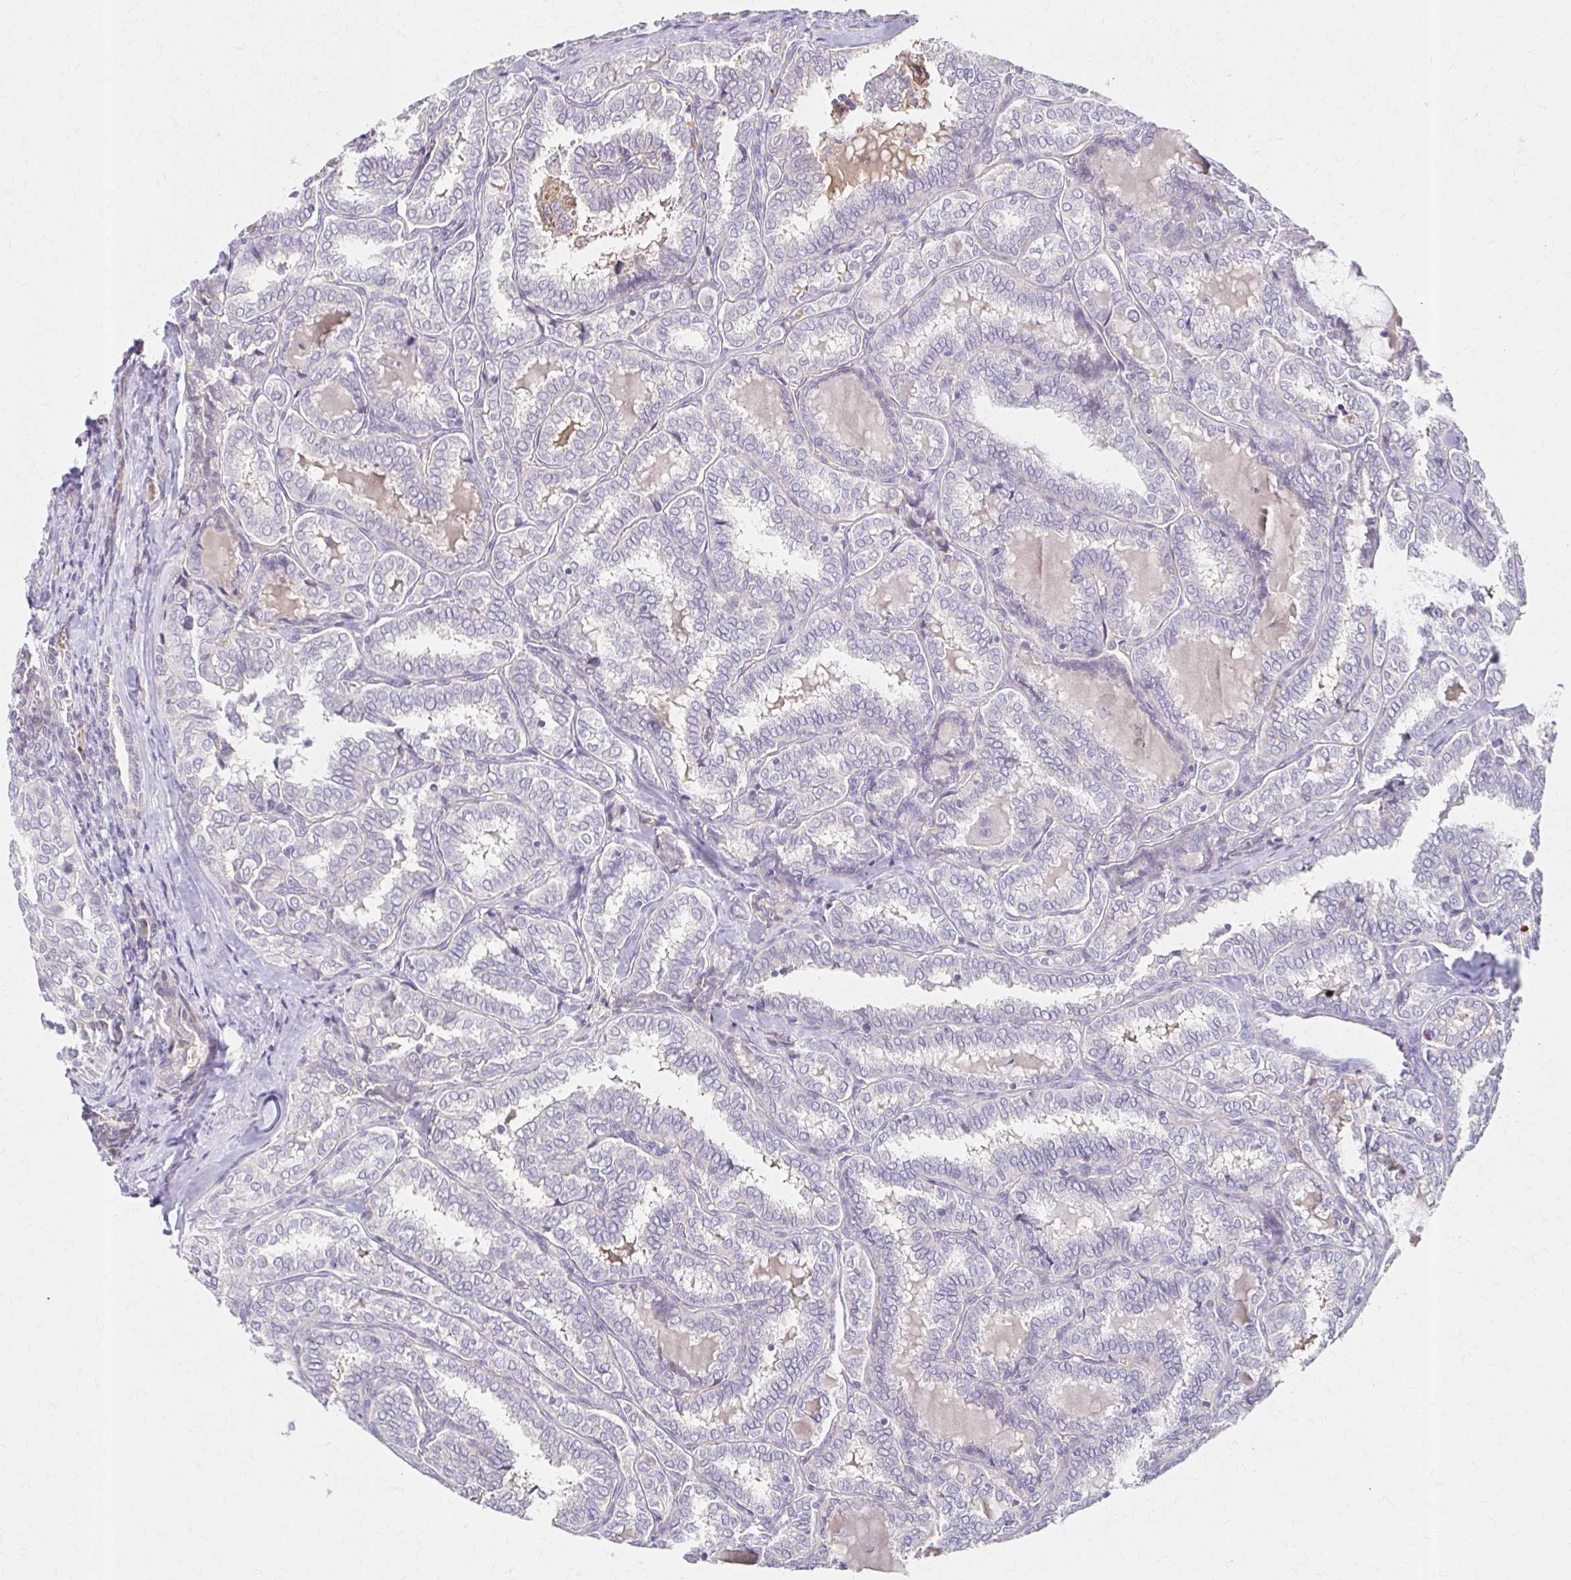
{"staining": {"intensity": "negative", "quantity": "none", "location": "none"}, "tissue": "thyroid cancer", "cell_type": "Tumor cells", "image_type": "cancer", "snomed": [{"axis": "morphology", "description": "Papillary adenocarcinoma, NOS"}, {"axis": "topography", "description": "Thyroid gland"}], "caption": "This histopathology image is of papillary adenocarcinoma (thyroid) stained with IHC to label a protein in brown with the nuclei are counter-stained blue. There is no positivity in tumor cells.", "gene": "HMGCS2", "patient": {"sex": "female", "age": 30}}